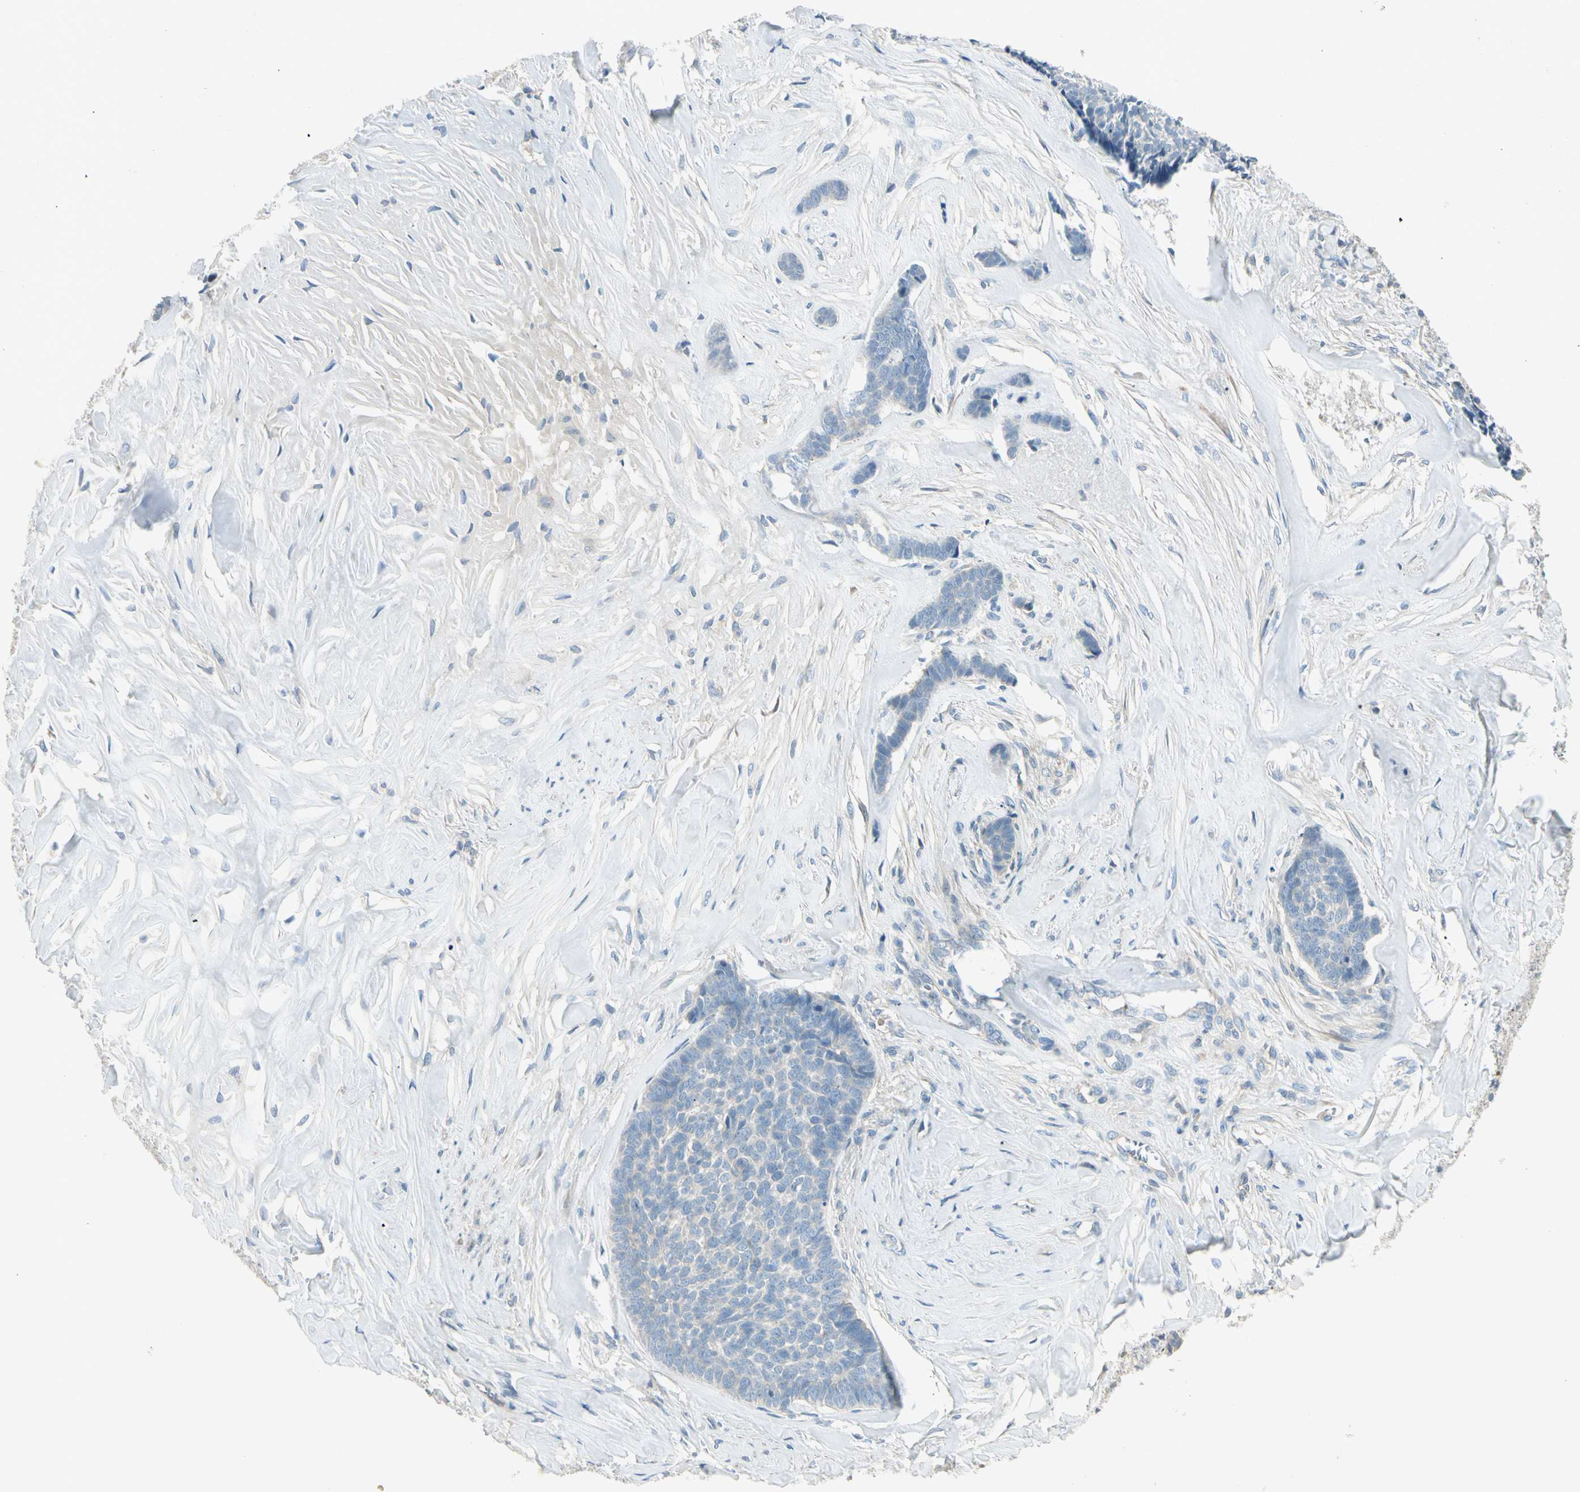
{"staining": {"intensity": "negative", "quantity": "none", "location": "none"}, "tissue": "skin cancer", "cell_type": "Tumor cells", "image_type": "cancer", "snomed": [{"axis": "morphology", "description": "Basal cell carcinoma"}, {"axis": "topography", "description": "Skin"}], "caption": "IHC photomicrograph of neoplastic tissue: skin basal cell carcinoma stained with DAB displays no significant protein positivity in tumor cells.", "gene": "ADGRA3", "patient": {"sex": "male", "age": 84}}